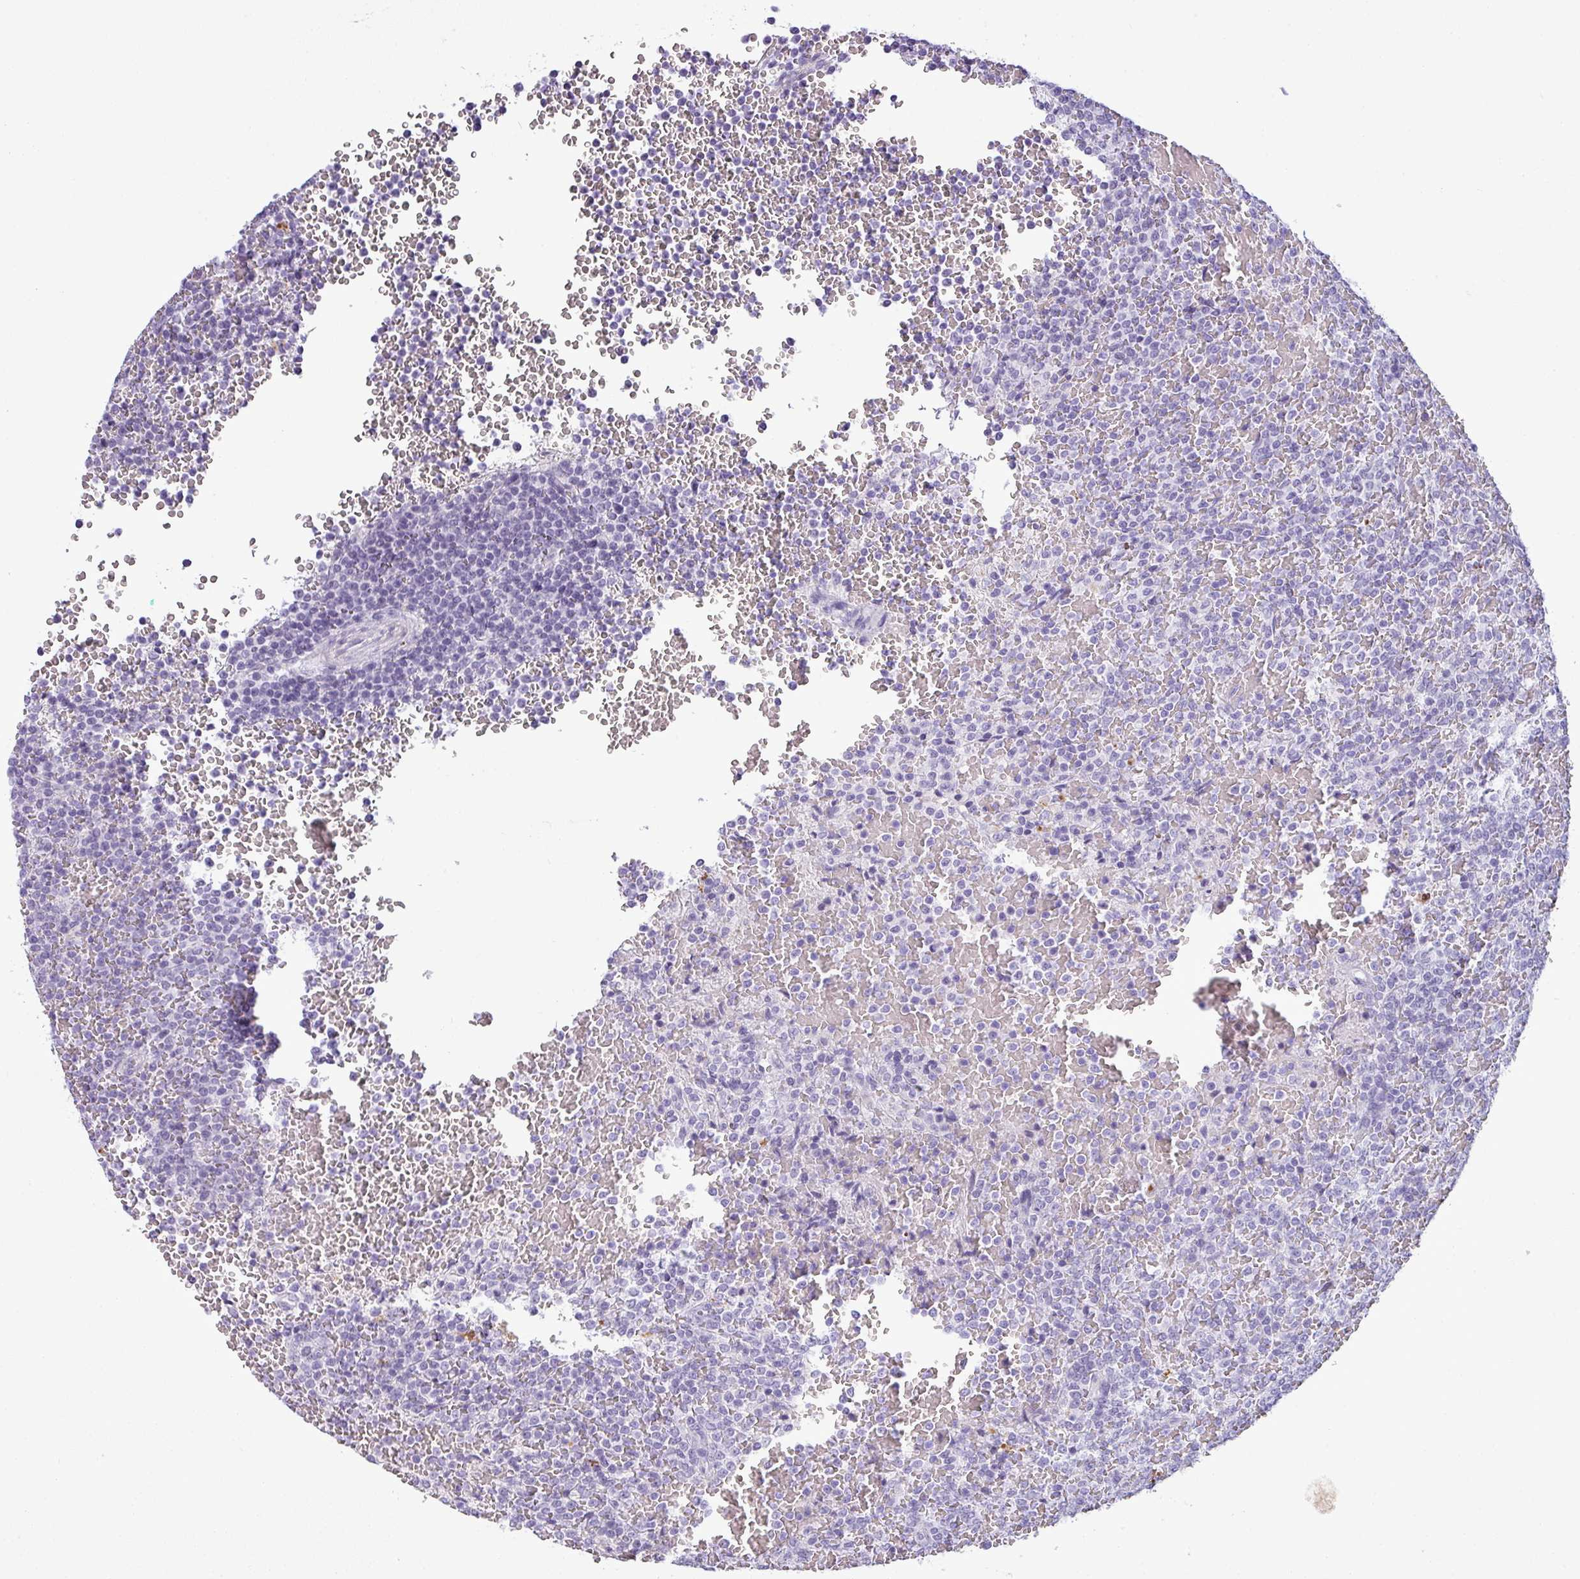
{"staining": {"intensity": "negative", "quantity": "none", "location": "none"}, "tissue": "lymphoma", "cell_type": "Tumor cells", "image_type": "cancer", "snomed": [{"axis": "morphology", "description": "Malignant lymphoma, non-Hodgkin's type, Low grade"}, {"axis": "topography", "description": "Spleen"}], "caption": "Image shows no significant protein staining in tumor cells of low-grade malignant lymphoma, non-Hodgkin's type.", "gene": "CDH16", "patient": {"sex": "male", "age": 60}}